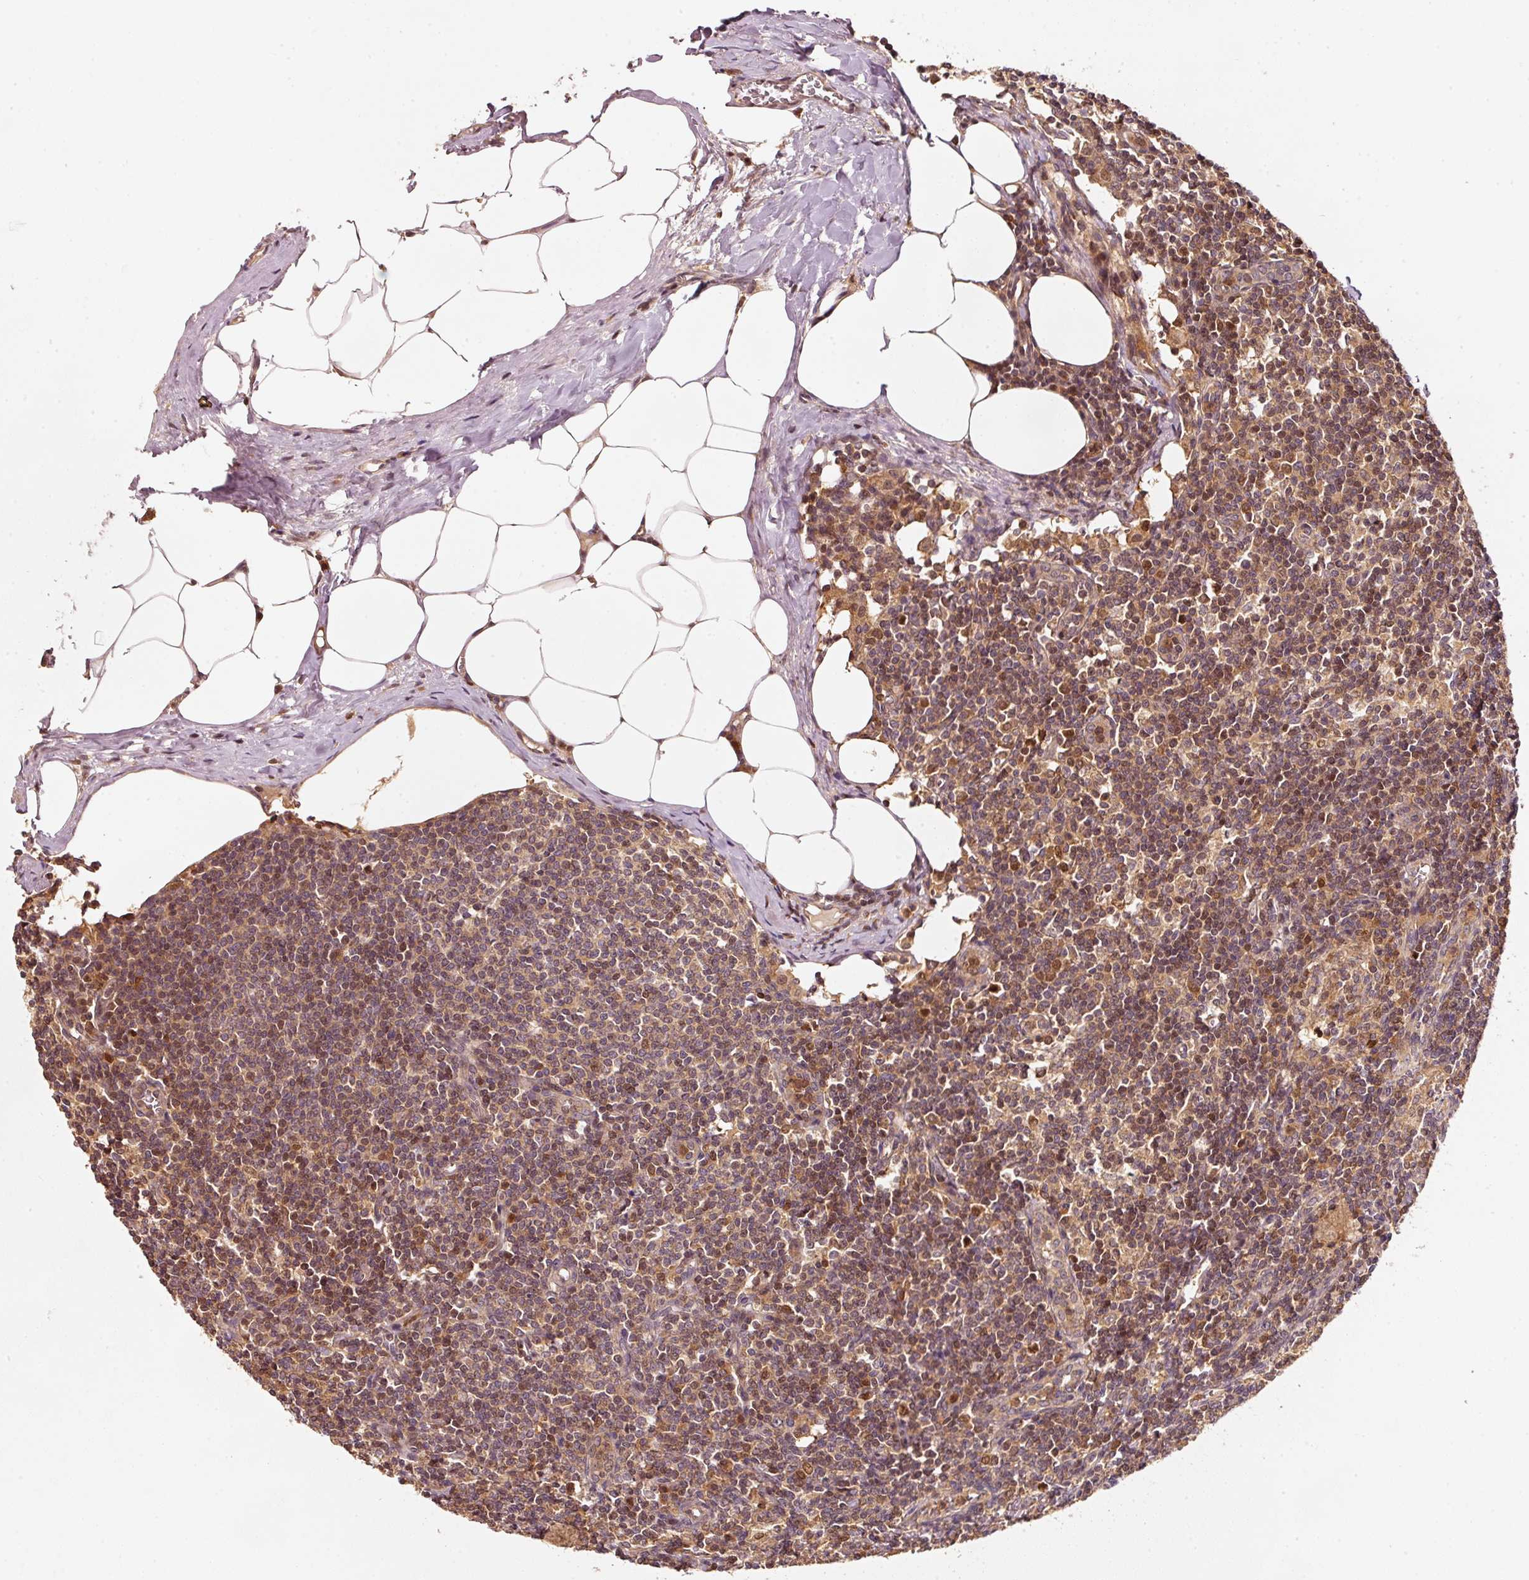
{"staining": {"intensity": "weak", "quantity": ">75%", "location": "cytoplasmic/membranous"}, "tissue": "lymph node", "cell_type": "Germinal center cells", "image_type": "normal", "snomed": [{"axis": "morphology", "description": "Normal tissue, NOS"}, {"axis": "topography", "description": "Lymph node"}], "caption": "This is an image of IHC staining of normal lymph node, which shows weak positivity in the cytoplasmic/membranous of germinal center cells.", "gene": "RRAS2", "patient": {"sex": "female", "age": 59}}